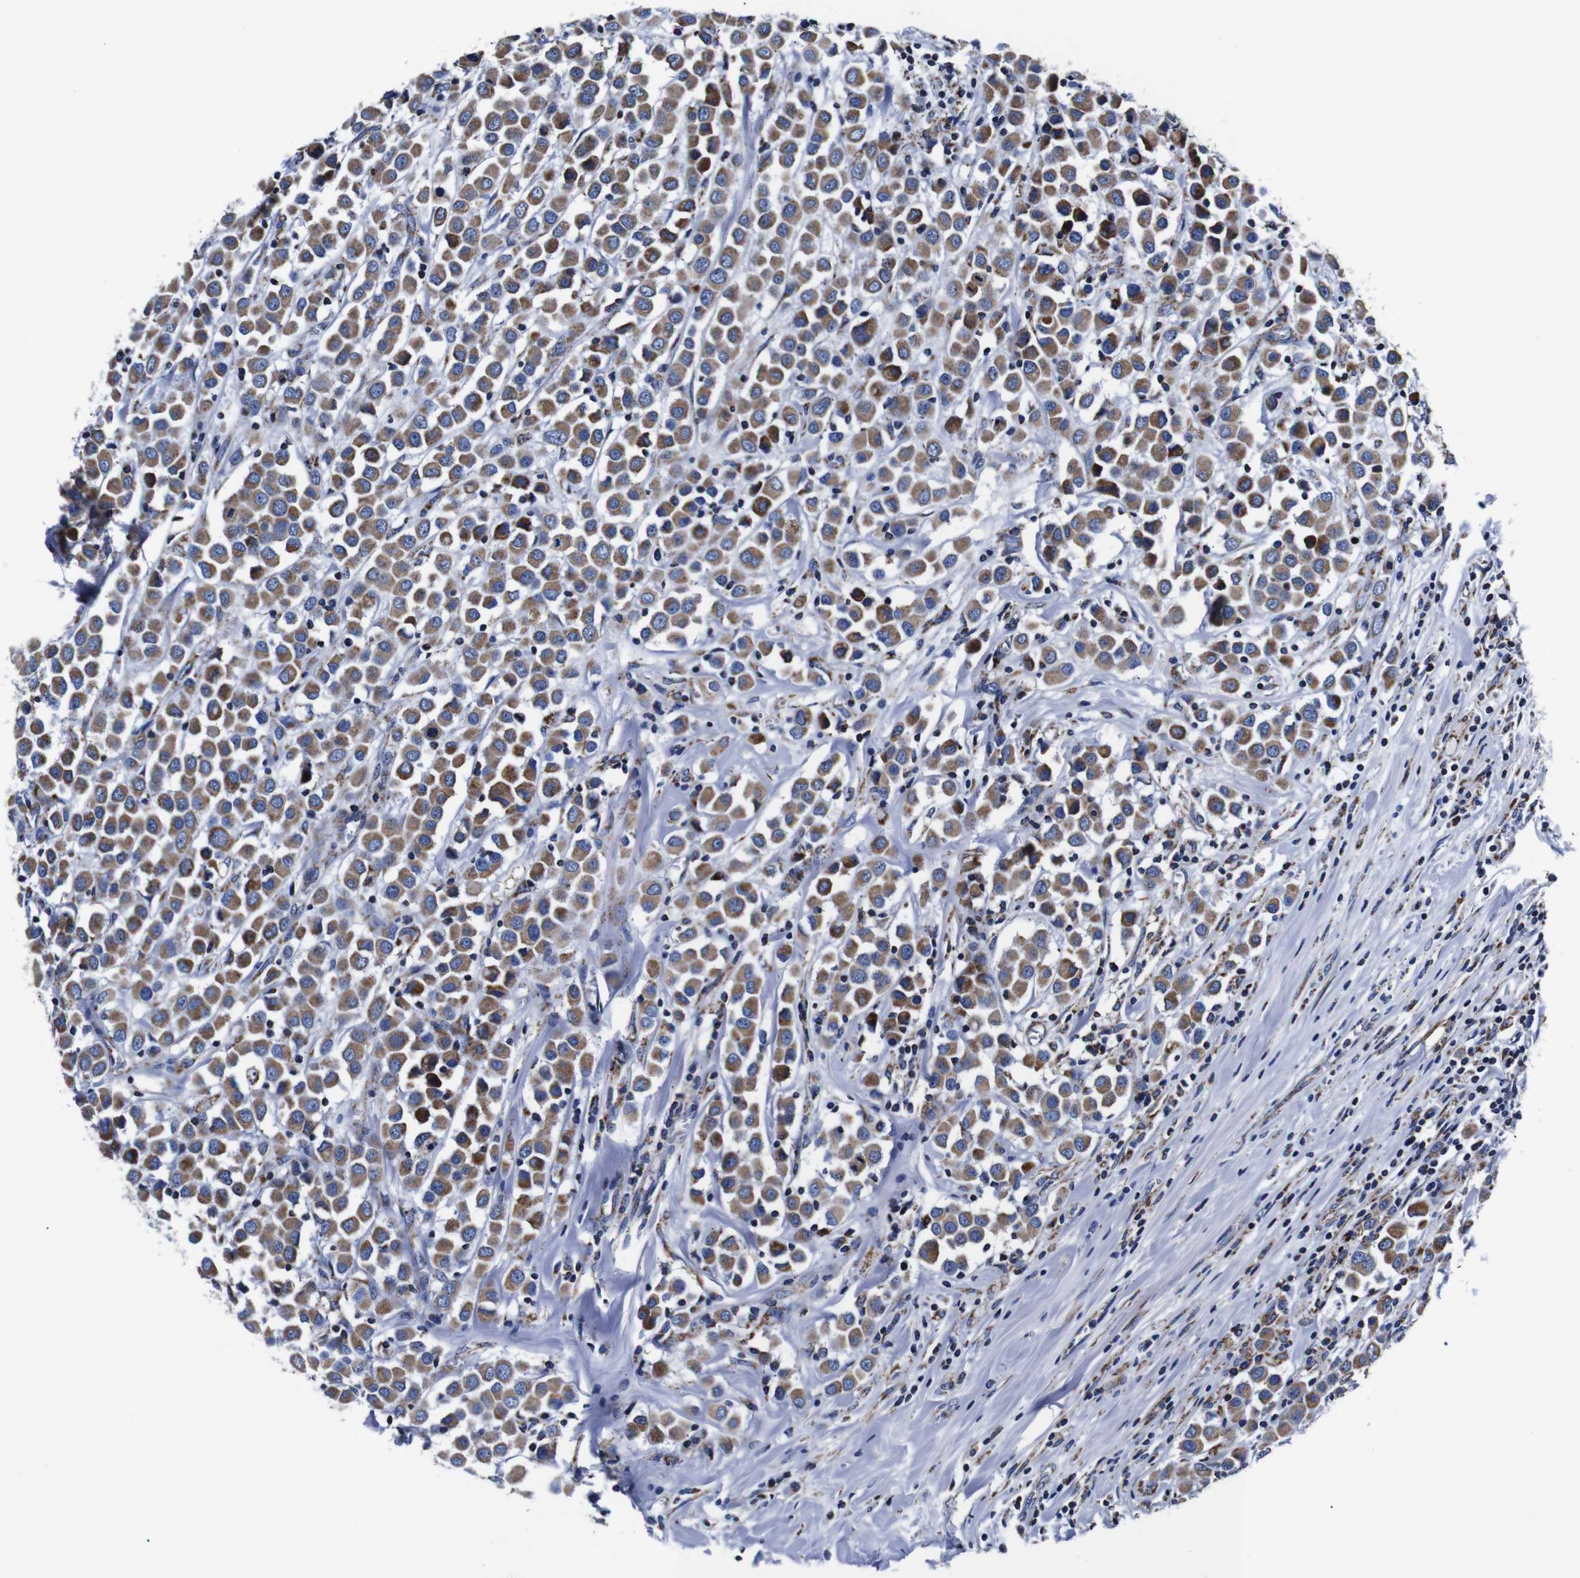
{"staining": {"intensity": "moderate", "quantity": ">75%", "location": "cytoplasmic/membranous"}, "tissue": "breast cancer", "cell_type": "Tumor cells", "image_type": "cancer", "snomed": [{"axis": "morphology", "description": "Duct carcinoma"}, {"axis": "topography", "description": "Breast"}], "caption": "Breast cancer (intraductal carcinoma) stained with a brown dye reveals moderate cytoplasmic/membranous positive positivity in approximately >75% of tumor cells.", "gene": "FKBP9", "patient": {"sex": "female", "age": 61}}